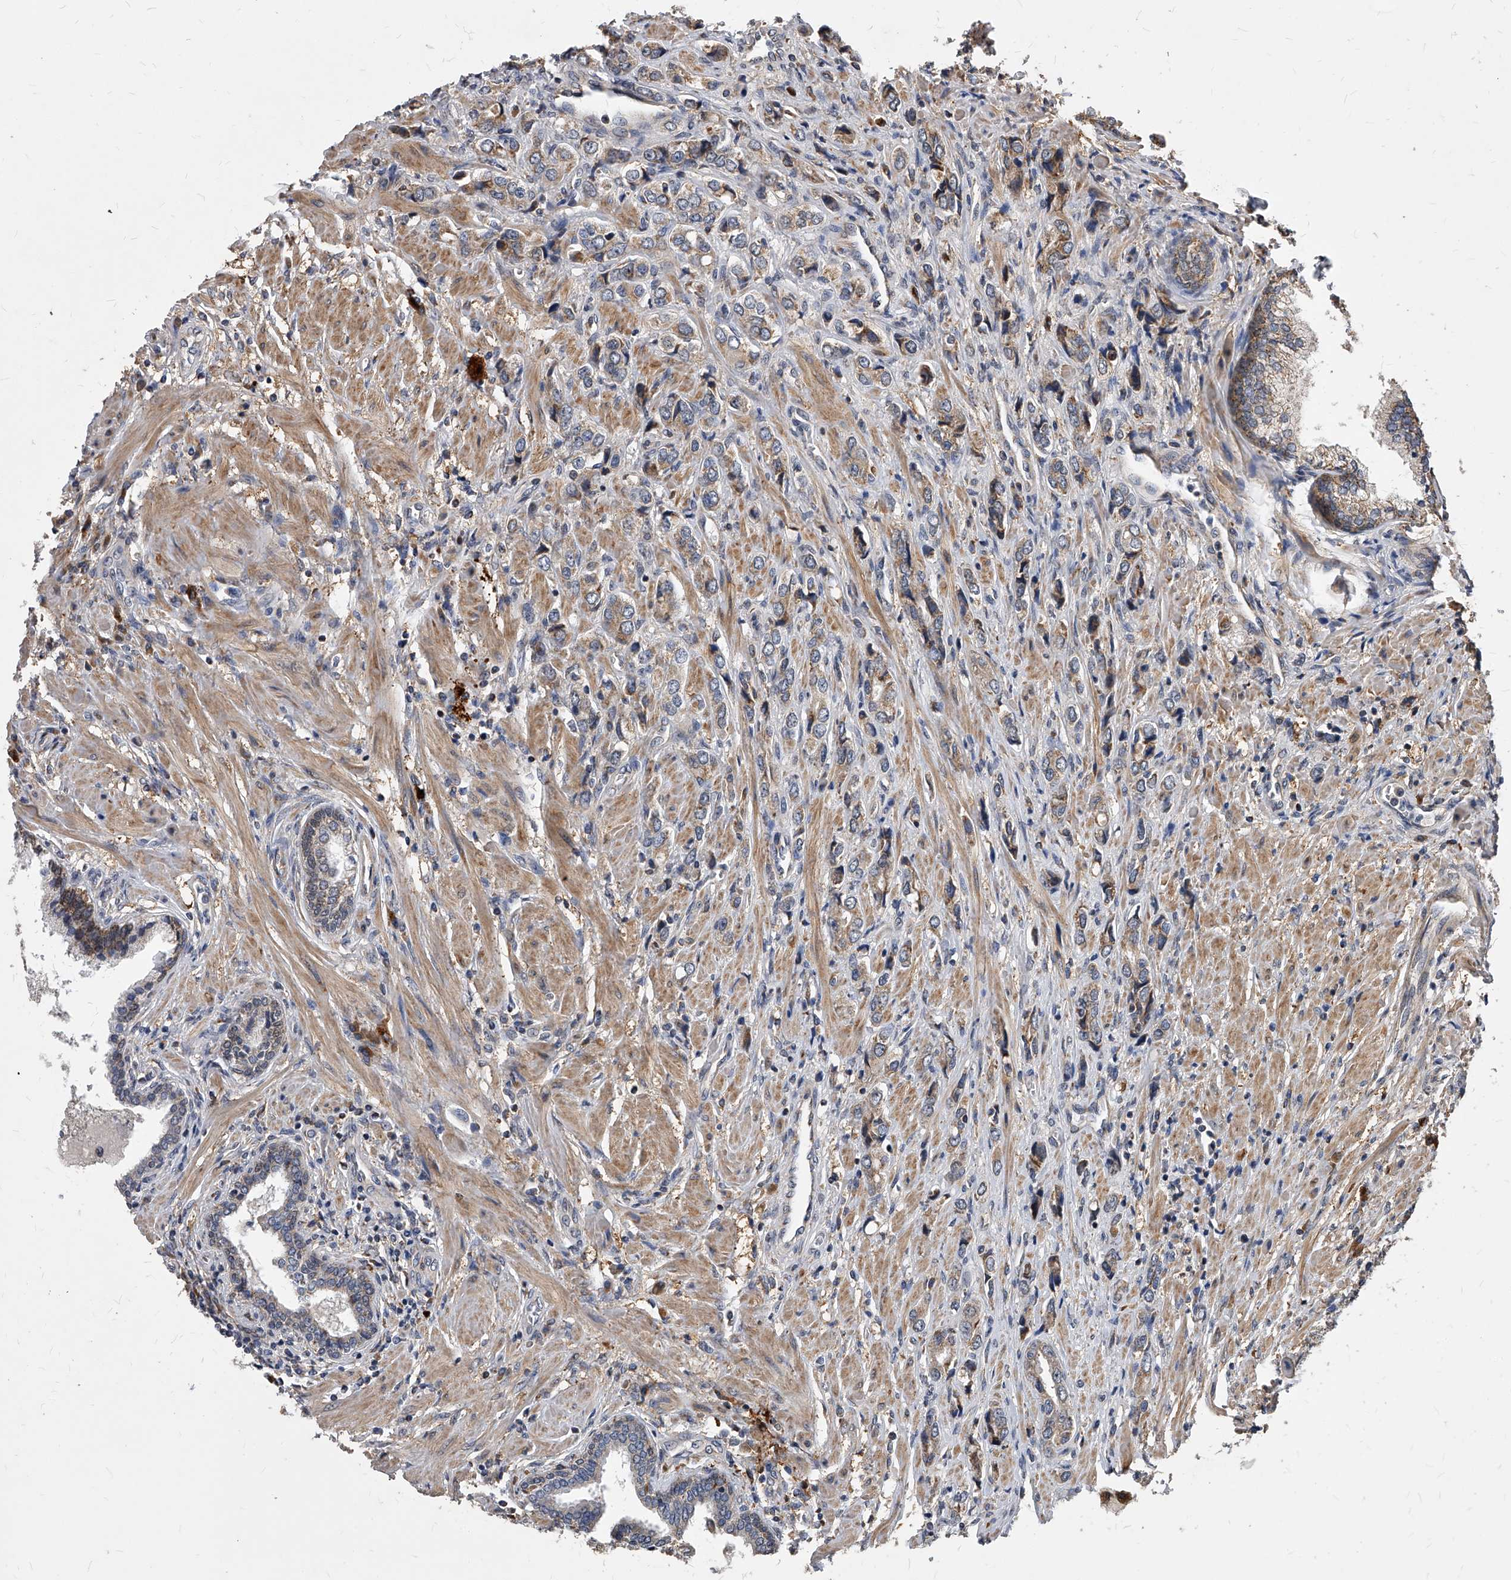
{"staining": {"intensity": "moderate", "quantity": "25%-75%", "location": "cytoplasmic/membranous"}, "tissue": "prostate cancer", "cell_type": "Tumor cells", "image_type": "cancer", "snomed": [{"axis": "morphology", "description": "Adenocarcinoma, High grade"}, {"axis": "topography", "description": "Prostate"}], "caption": "Prostate cancer tissue shows moderate cytoplasmic/membranous positivity in approximately 25%-75% of tumor cells", "gene": "SOBP", "patient": {"sex": "male", "age": 61}}